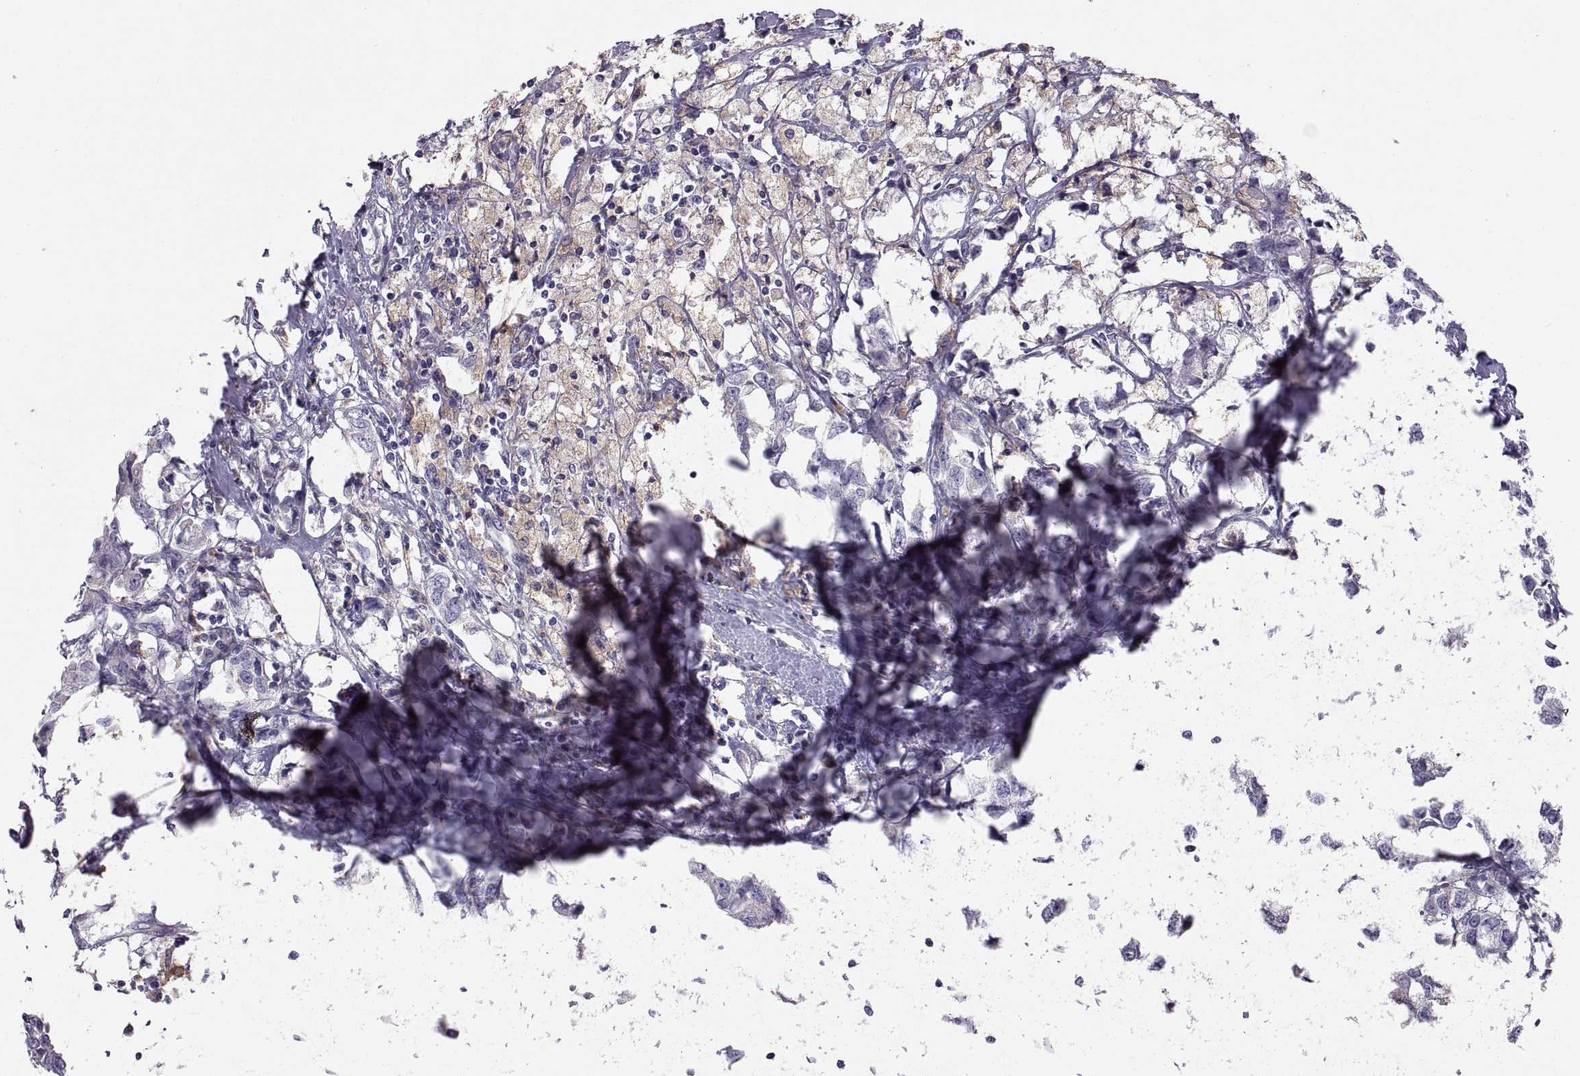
{"staining": {"intensity": "moderate", "quantity": "<25%", "location": "cytoplasmic/membranous"}, "tissue": "breast cancer", "cell_type": "Tumor cells", "image_type": "cancer", "snomed": [{"axis": "morphology", "description": "Duct carcinoma"}, {"axis": "topography", "description": "Breast"}], "caption": "Protein analysis of breast cancer tissue demonstrates moderate cytoplasmic/membranous positivity in about <25% of tumor cells. Immunohistochemistry stains the protein of interest in brown and the nuclei are stained blue.", "gene": "ARSL", "patient": {"sex": "female", "age": 80}}